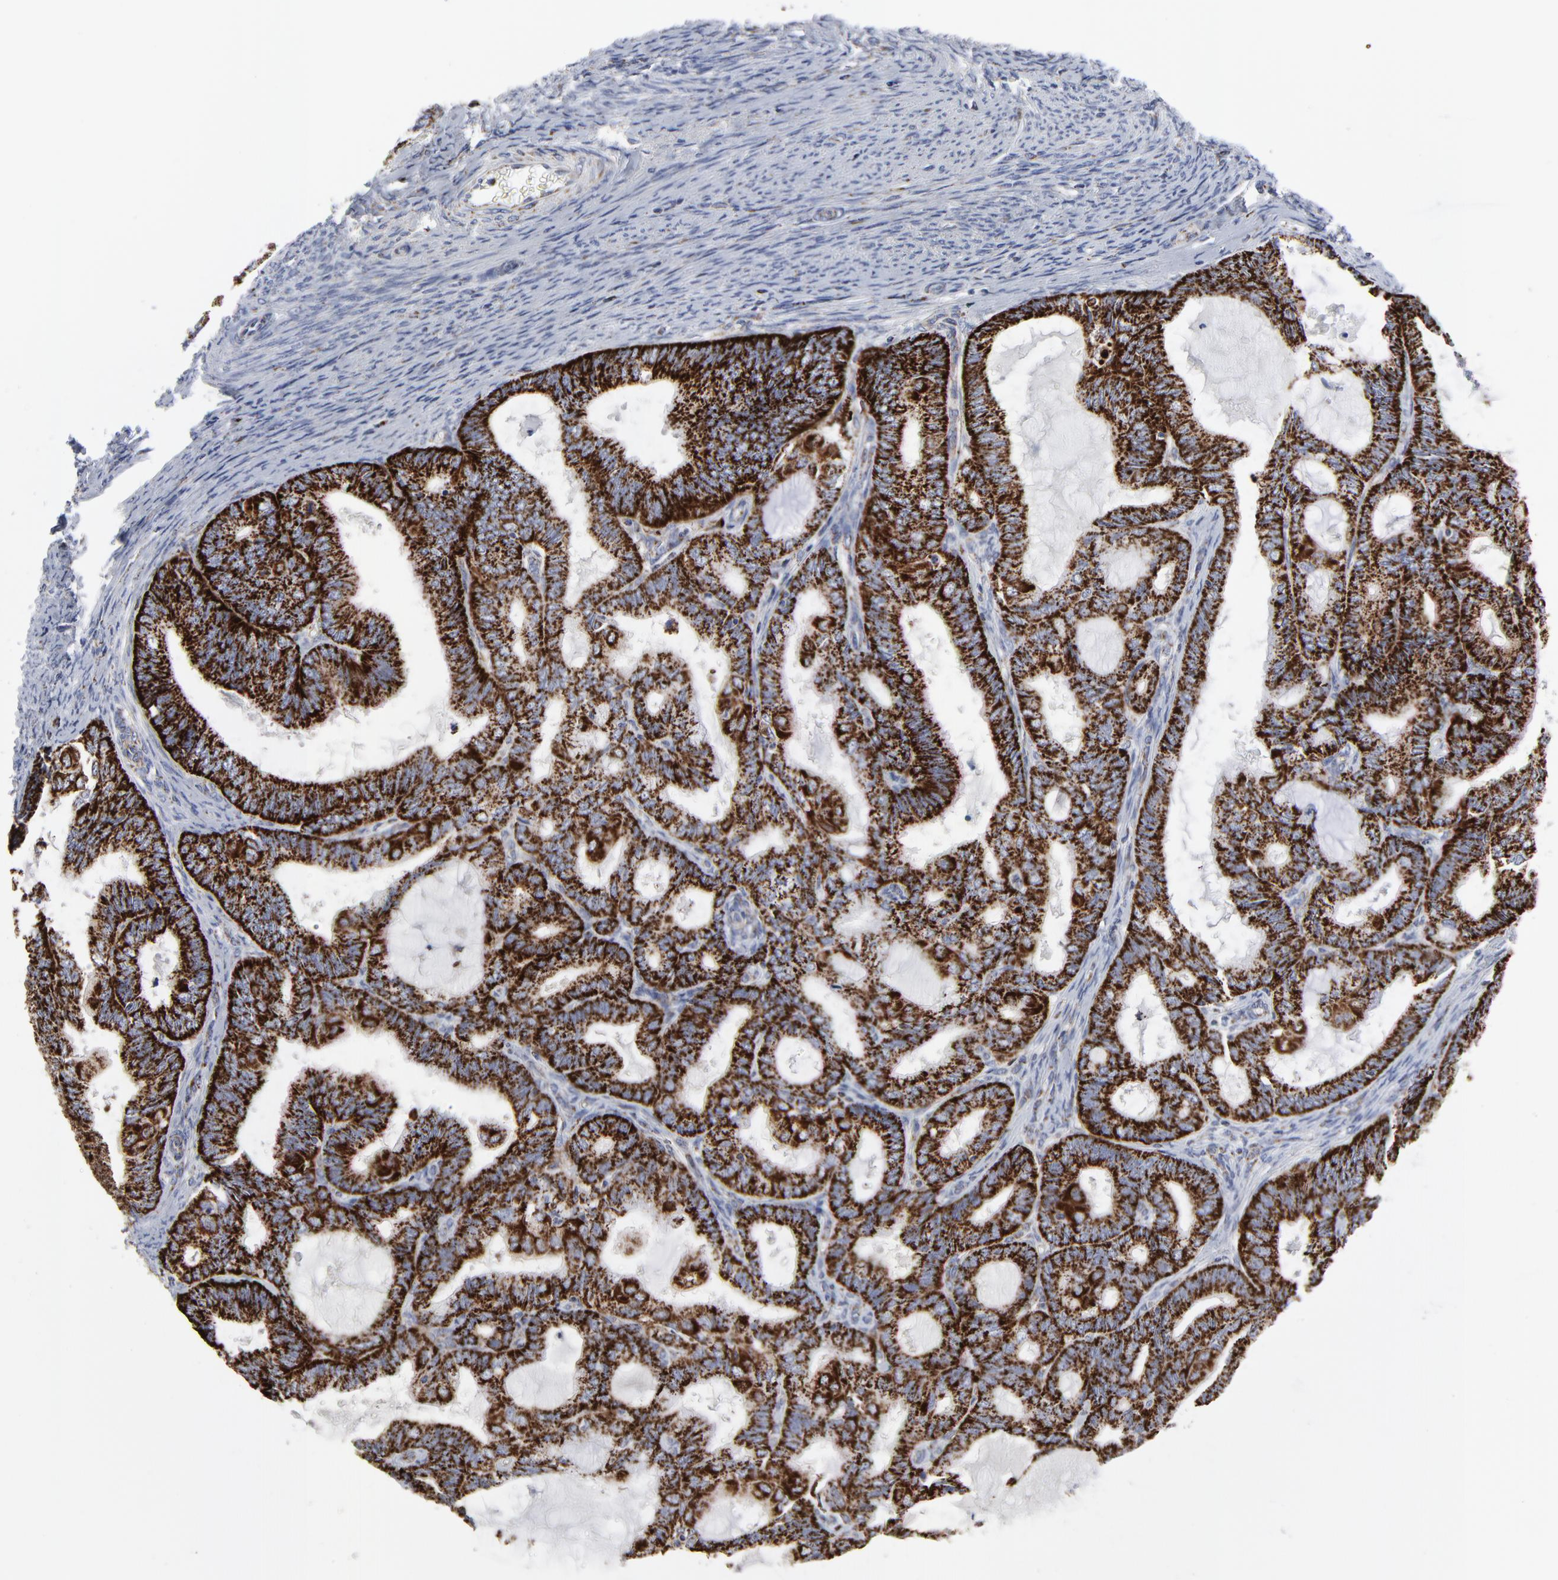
{"staining": {"intensity": "strong", "quantity": ">75%", "location": "cytoplasmic/membranous"}, "tissue": "endometrial cancer", "cell_type": "Tumor cells", "image_type": "cancer", "snomed": [{"axis": "morphology", "description": "Adenocarcinoma, NOS"}, {"axis": "topography", "description": "Endometrium"}], "caption": "Brown immunohistochemical staining in endometrial adenocarcinoma shows strong cytoplasmic/membranous expression in approximately >75% of tumor cells. (Stains: DAB (3,3'-diaminobenzidine) in brown, nuclei in blue, Microscopy: brightfield microscopy at high magnification).", "gene": "TXNRD2", "patient": {"sex": "female", "age": 63}}